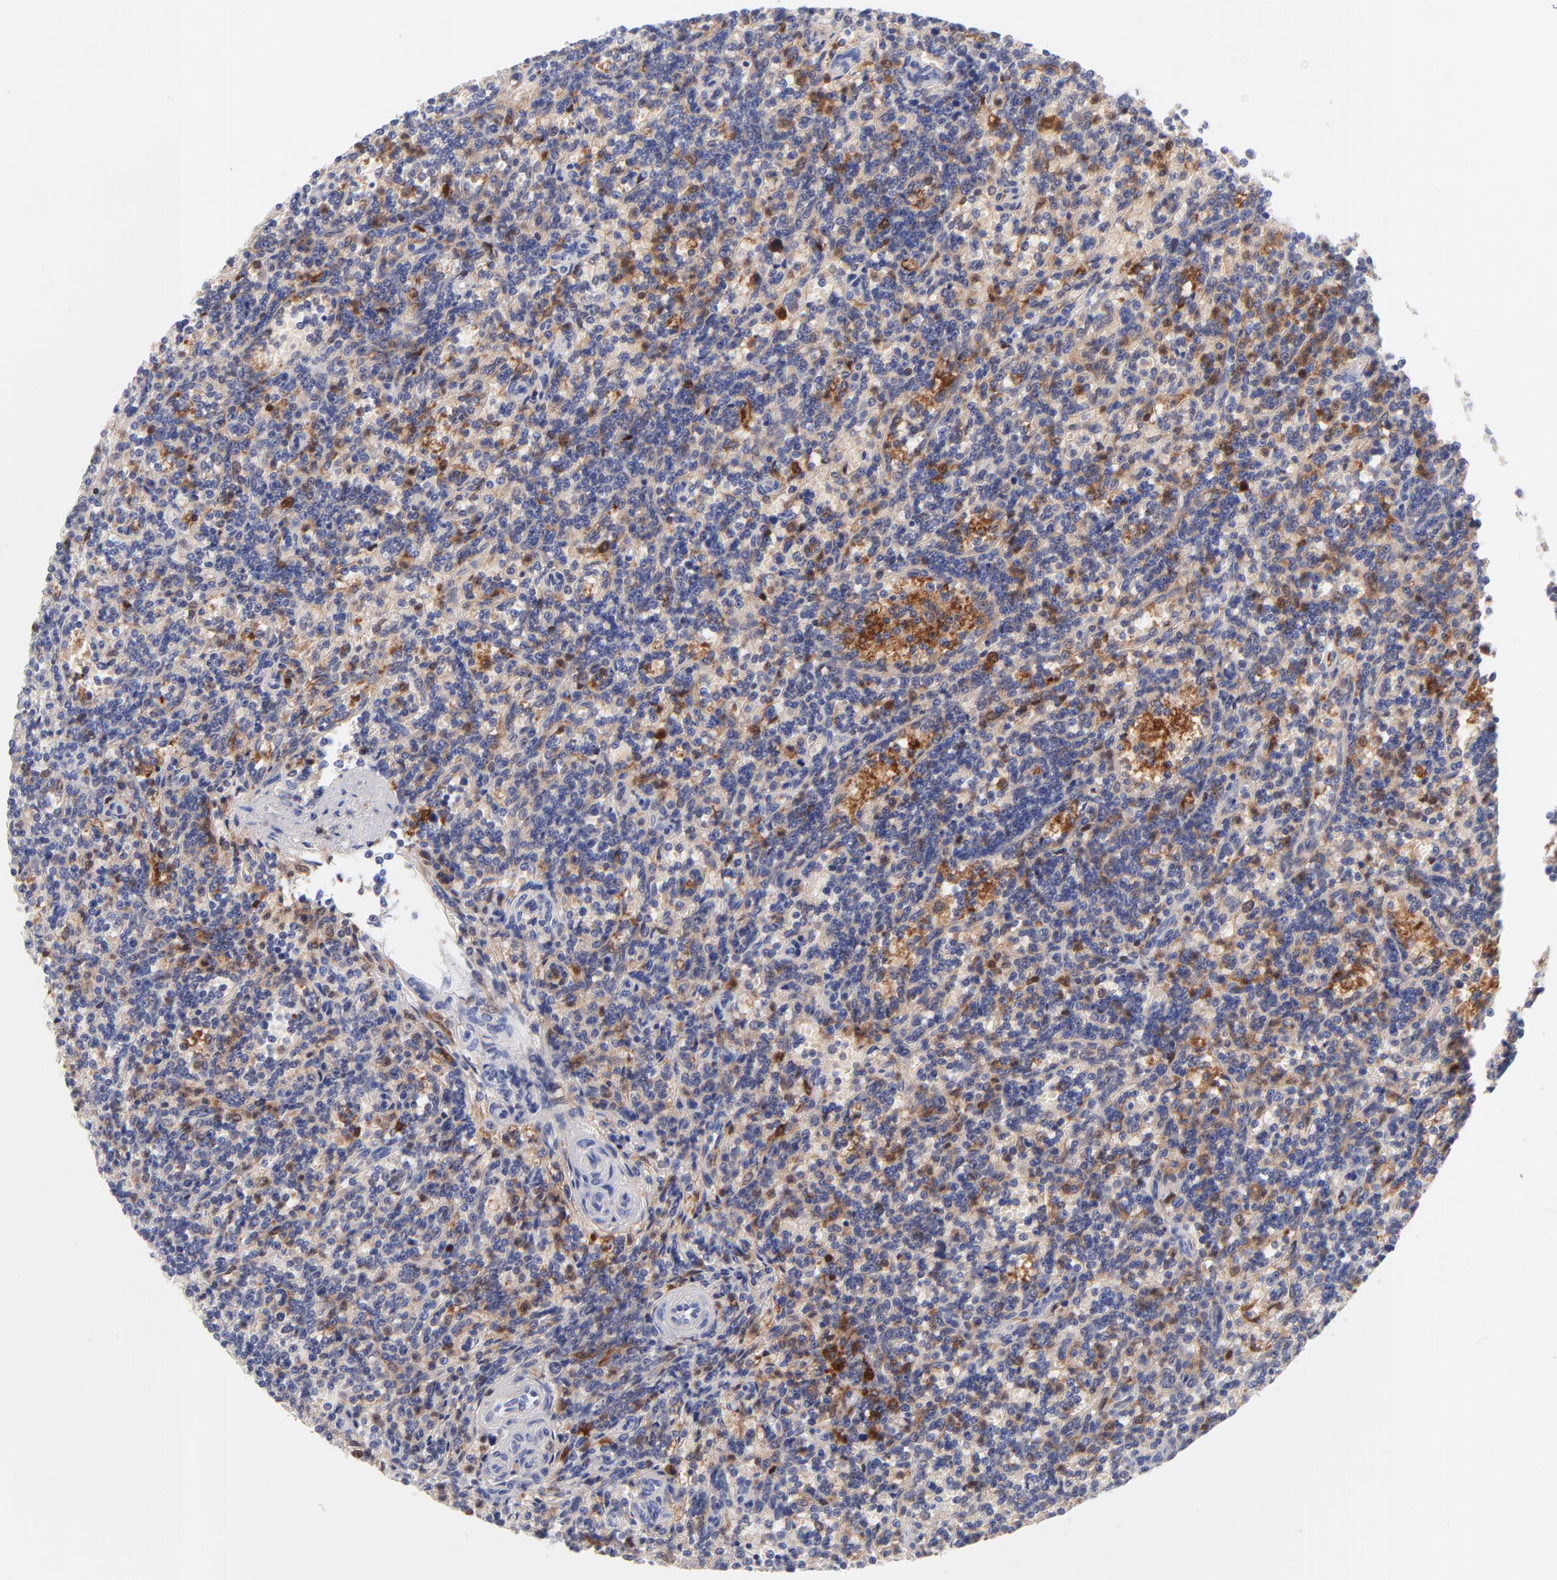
{"staining": {"intensity": "moderate", "quantity": "25%-75%", "location": "nuclear"}, "tissue": "lymphoma", "cell_type": "Tumor cells", "image_type": "cancer", "snomed": [{"axis": "morphology", "description": "Malignant lymphoma, non-Hodgkin's type, Low grade"}, {"axis": "topography", "description": "Spleen"}], "caption": "Protein analysis of malignant lymphoma, non-Hodgkin's type (low-grade) tissue demonstrates moderate nuclear positivity in approximately 25%-75% of tumor cells.", "gene": "BID", "patient": {"sex": "male", "age": 73}}